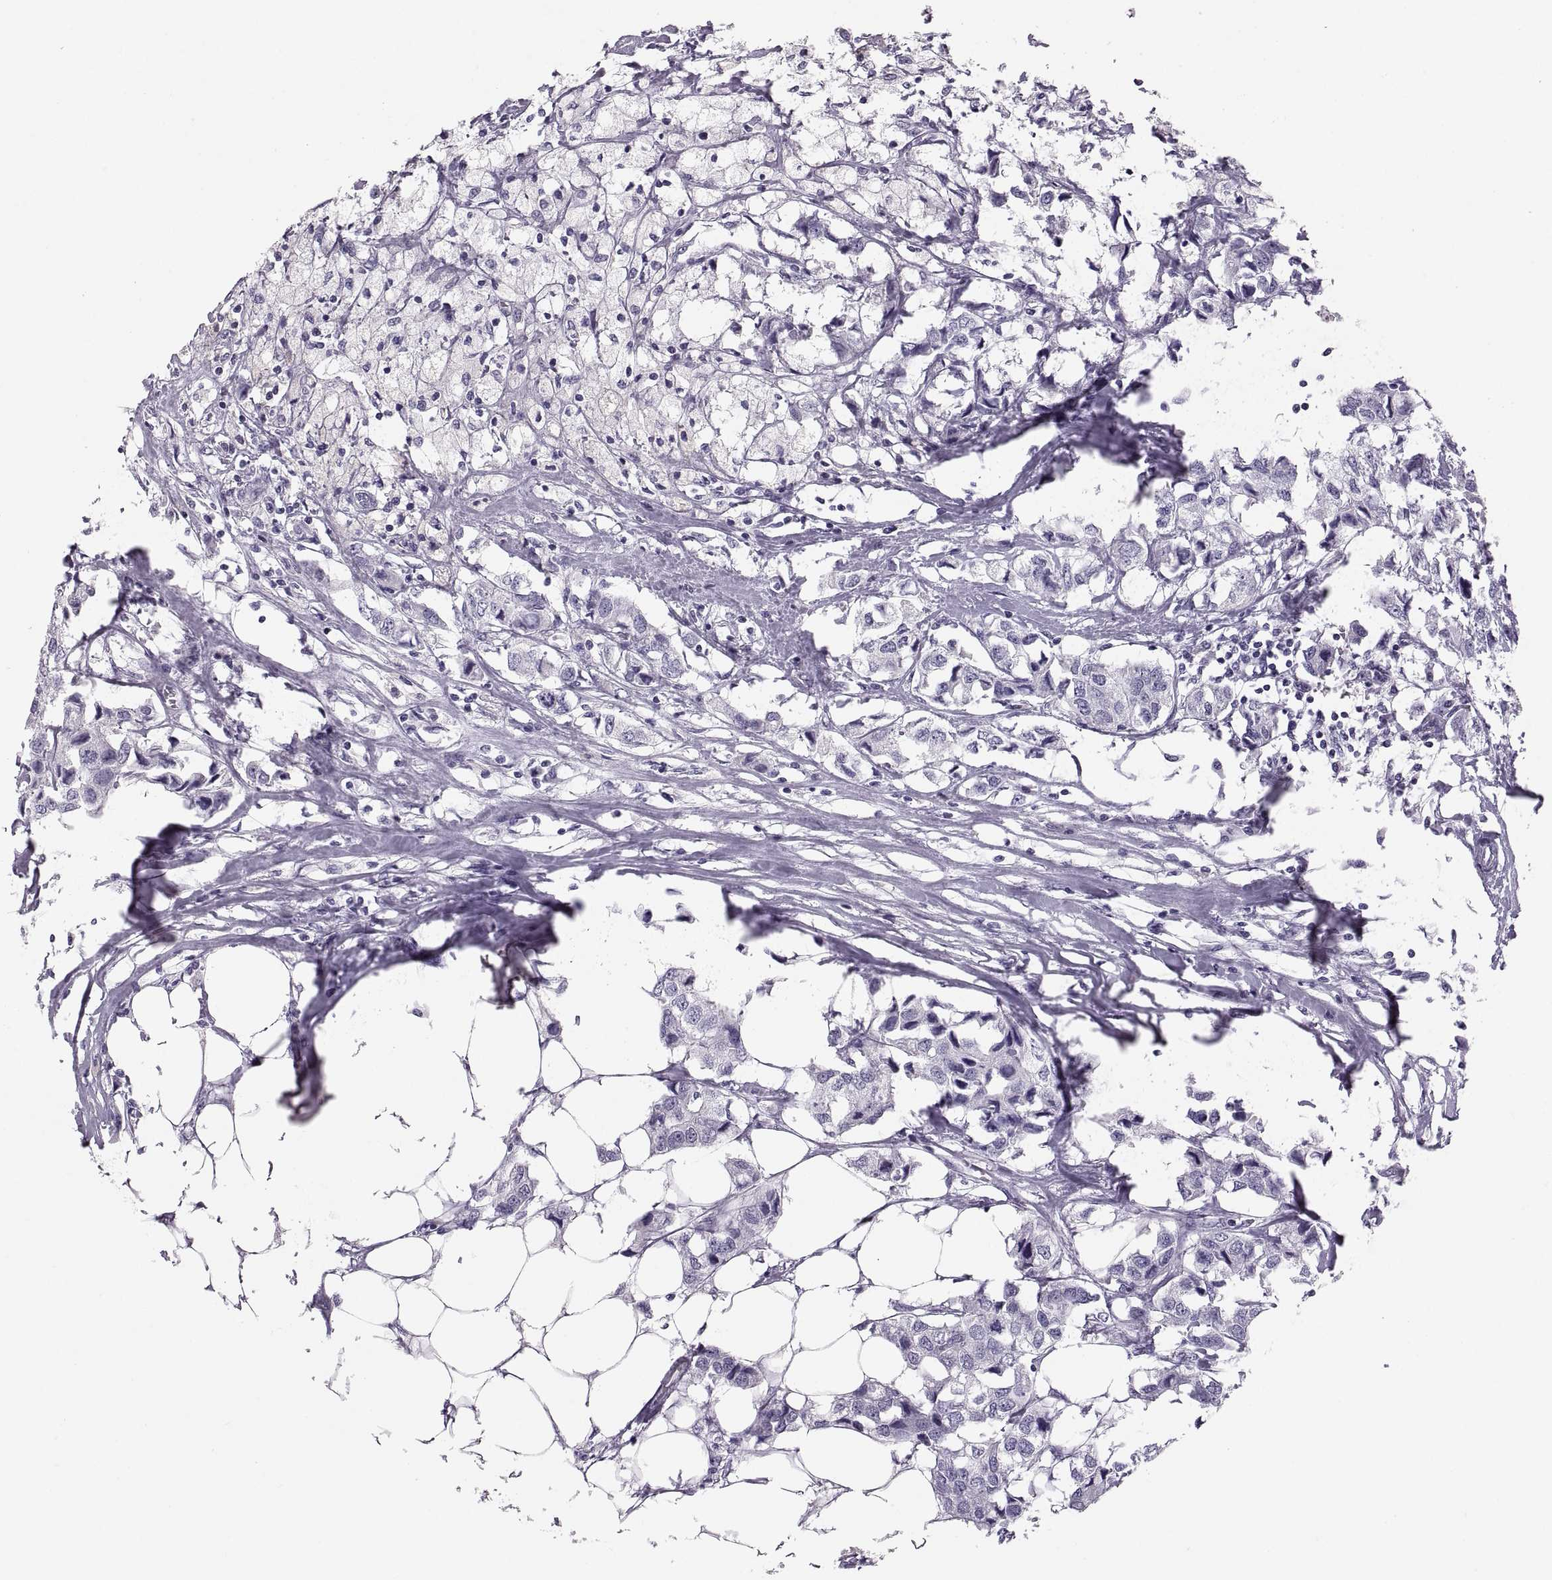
{"staining": {"intensity": "negative", "quantity": "none", "location": "none"}, "tissue": "breast cancer", "cell_type": "Tumor cells", "image_type": "cancer", "snomed": [{"axis": "morphology", "description": "Duct carcinoma"}, {"axis": "topography", "description": "Breast"}], "caption": "Immunohistochemical staining of human breast infiltrating ductal carcinoma displays no significant positivity in tumor cells. The staining was performed using DAB to visualize the protein expression in brown, while the nuclei were stained in blue with hematoxylin (Magnification: 20x).", "gene": "ADH6", "patient": {"sex": "female", "age": 80}}